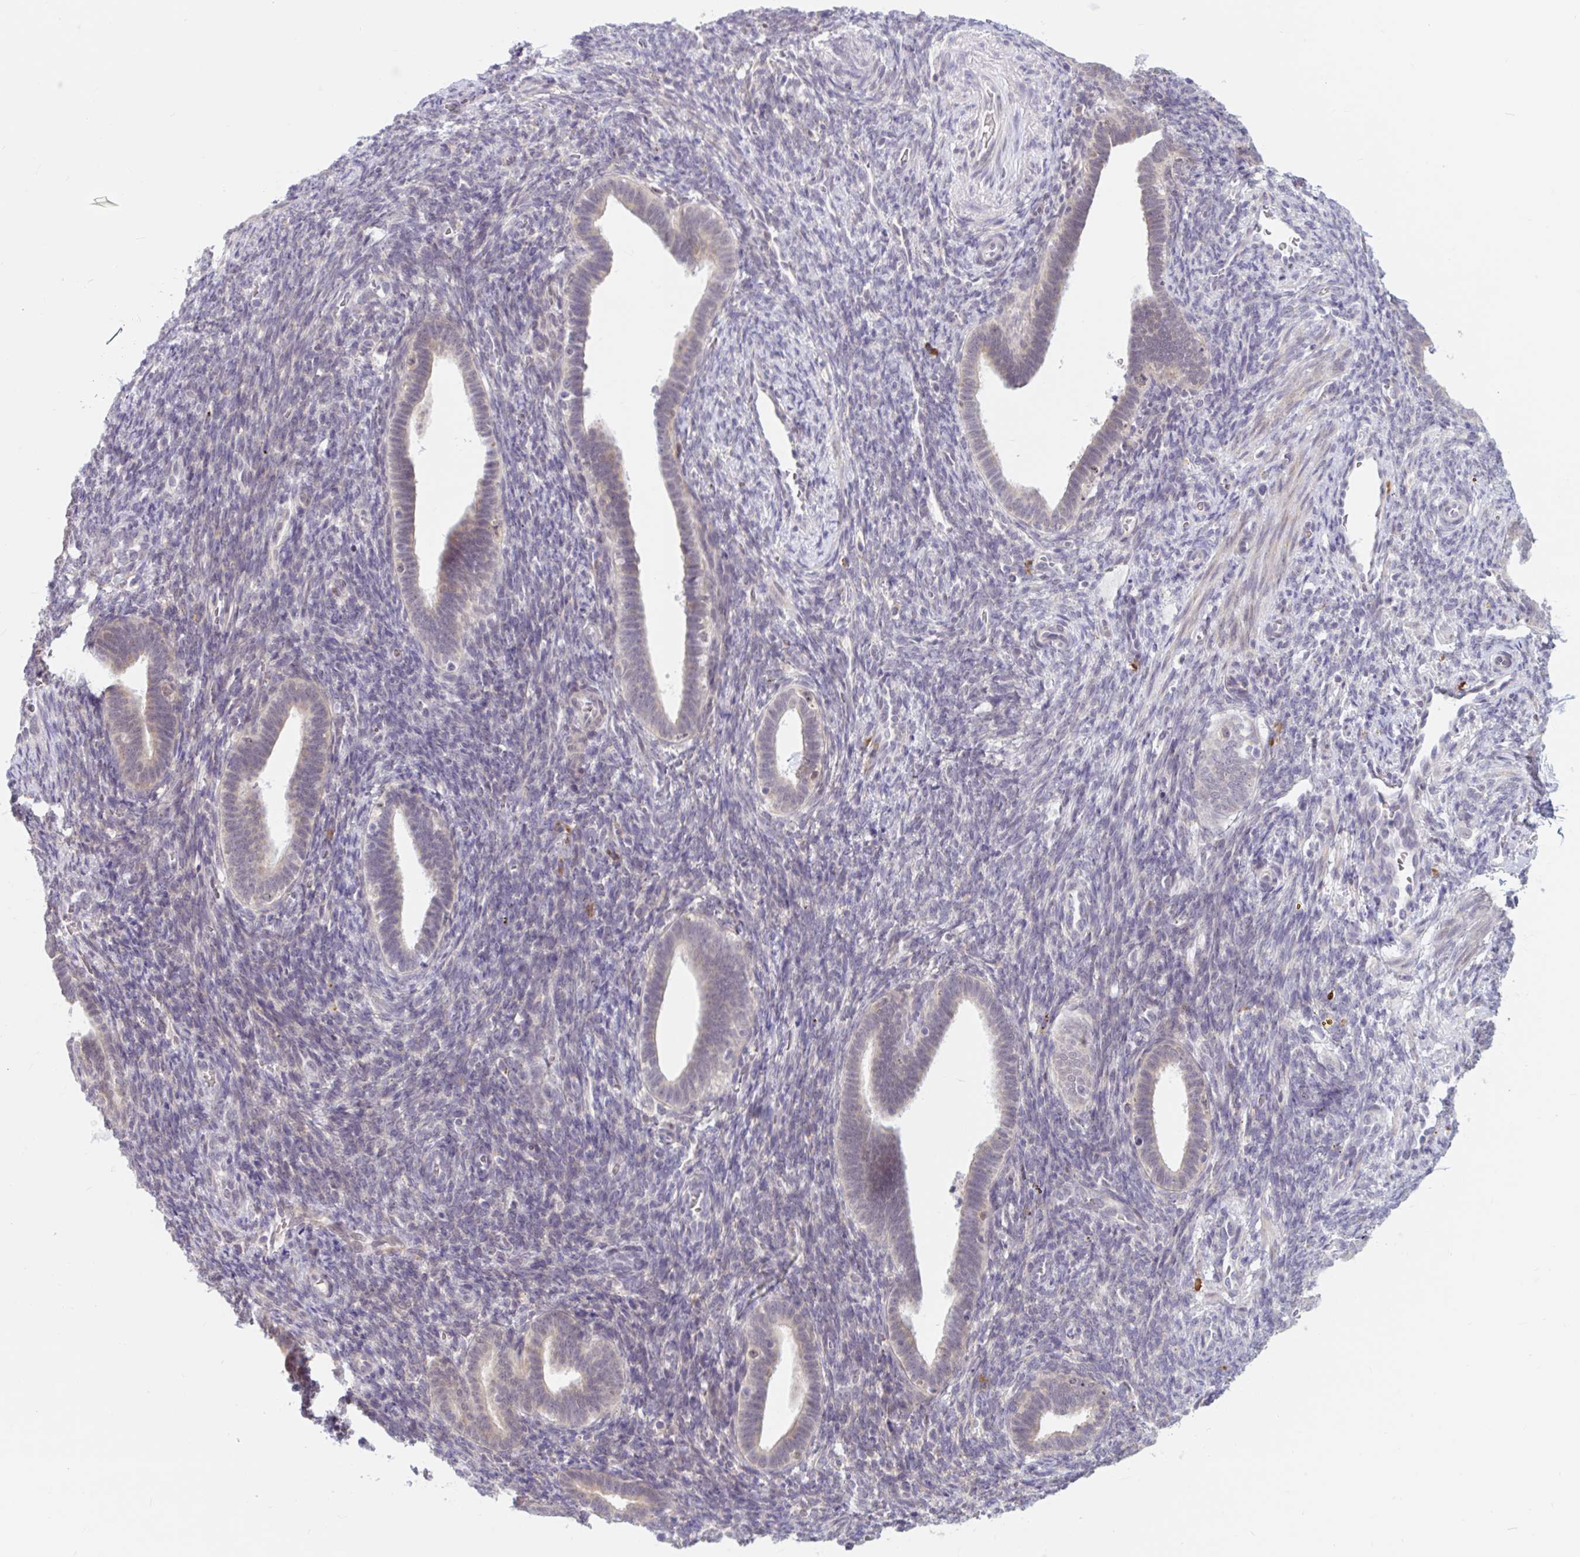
{"staining": {"intensity": "weak", "quantity": "<25%", "location": "nuclear"}, "tissue": "endometrium", "cell_type": "Cells in endometrial stroma", "image_type": "normal", "snomed": [{"axis": "morphology", "description": "Normal tissue, NOS"}, {"axis": "topography", "description": "Endometrium"}], "caption": "Cells in endometrial stroma are negative for brown protein staining in unremarkable endometrium. (Stains: DAB immunohistochemistry with hematoxylin counter stain, Microscopy: brightfield microscopy at high magnification).", "gene": "SRSF10", "patient": {"sex": "female", "age": 34}}